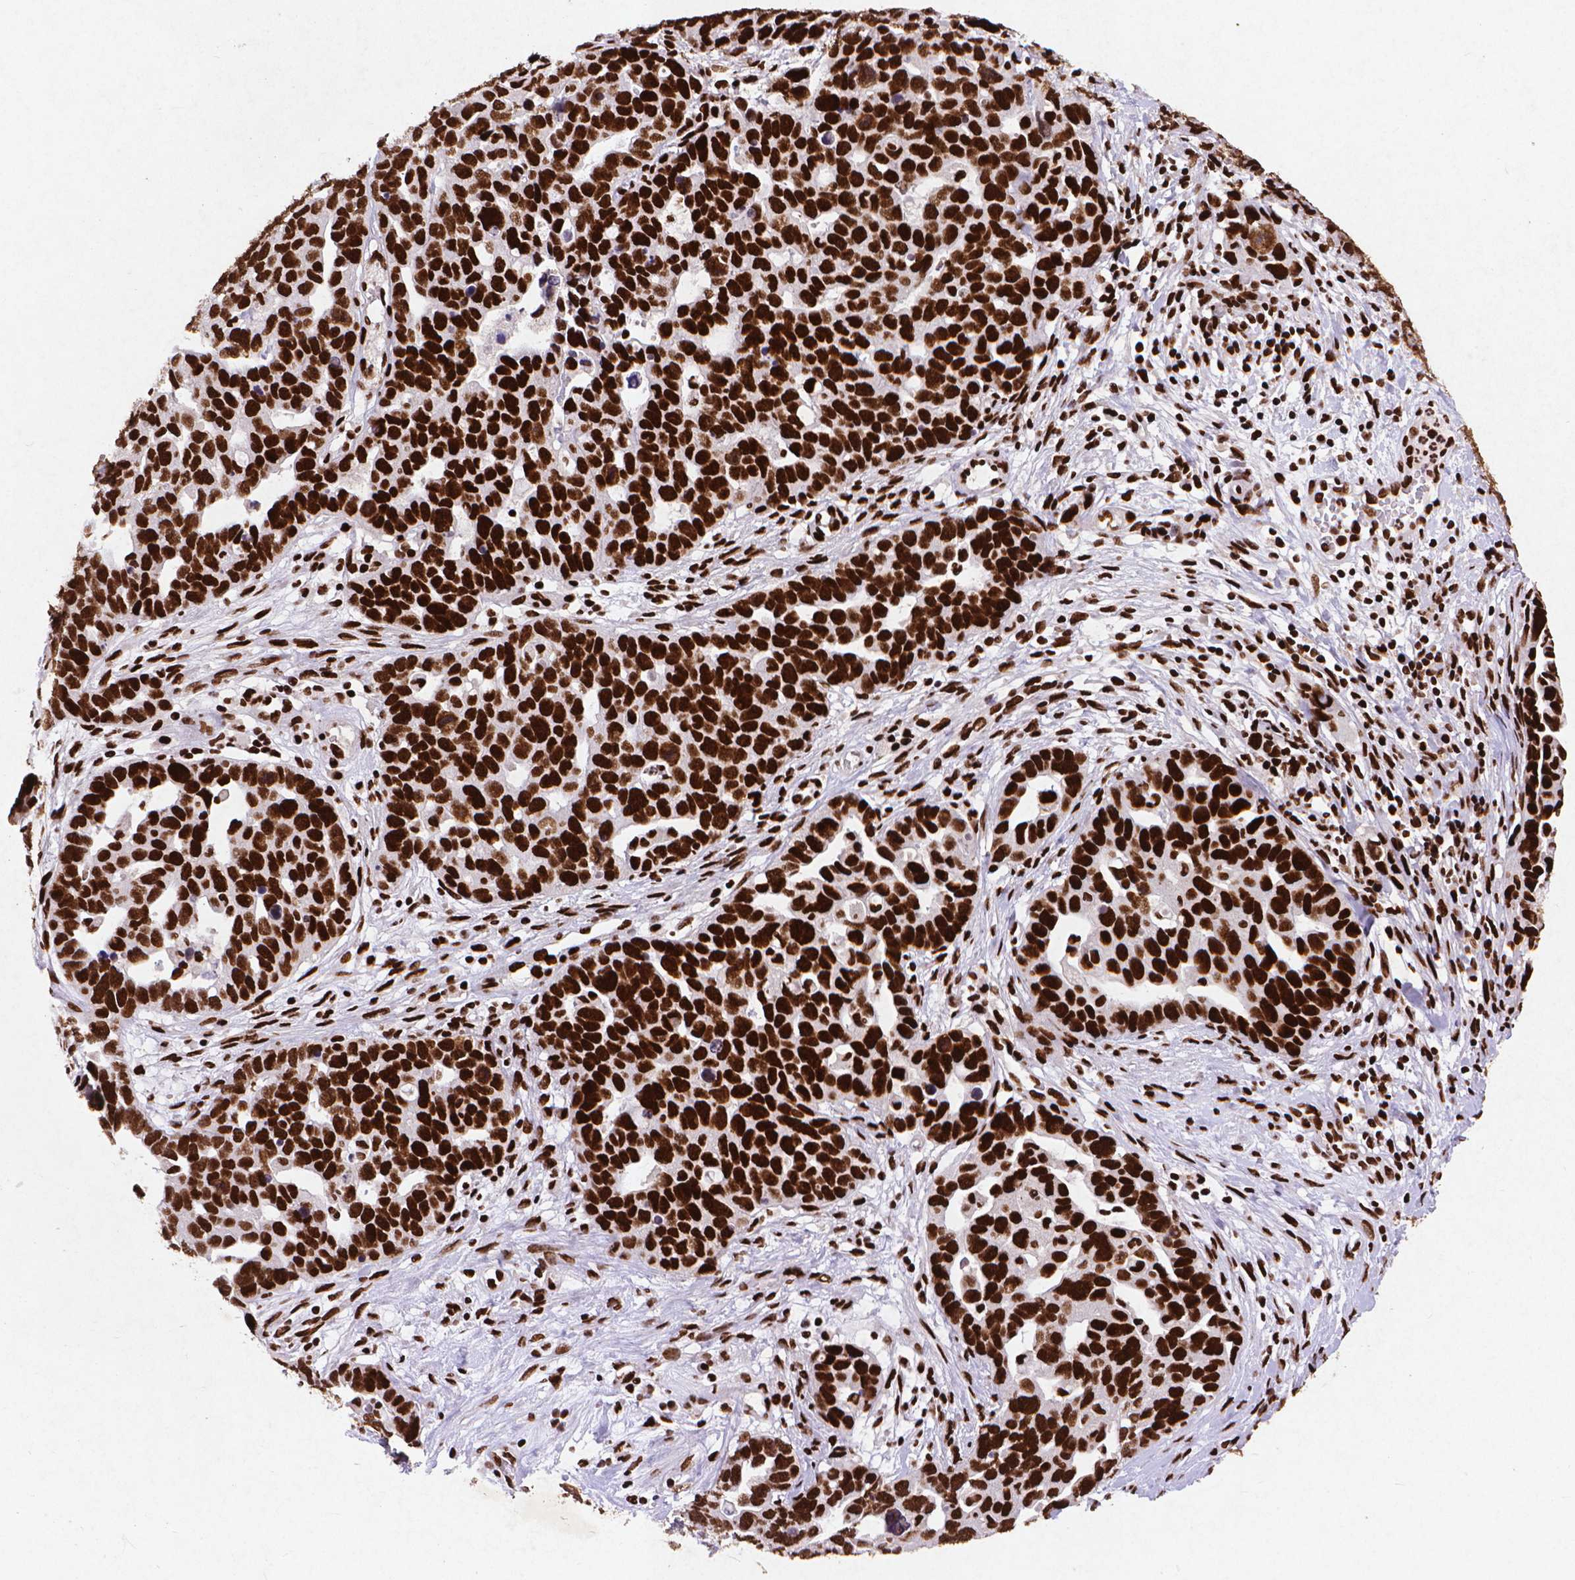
{"staining": {"intensity": "strong", "quantity": ">75%", "location": "nuclear"}, "tissue": "ovarian cancer", "cell_type": "Tumor cells", "image_type": "cancer", "snomed": [{"axis": "morphology", "description": "Cystadenocarcinoma, serous, NOS"}, {"axis": "topography", "description": "Ovary"}], "caption": "Brown immunohistochemical staining in human ovarian cancer (serous cystadenocarcinoma) displays strong nuclear expression in approximately >75% of tumor cells.", "gene": "CITED2", "patient": {"sex": "female", "age": 54}}